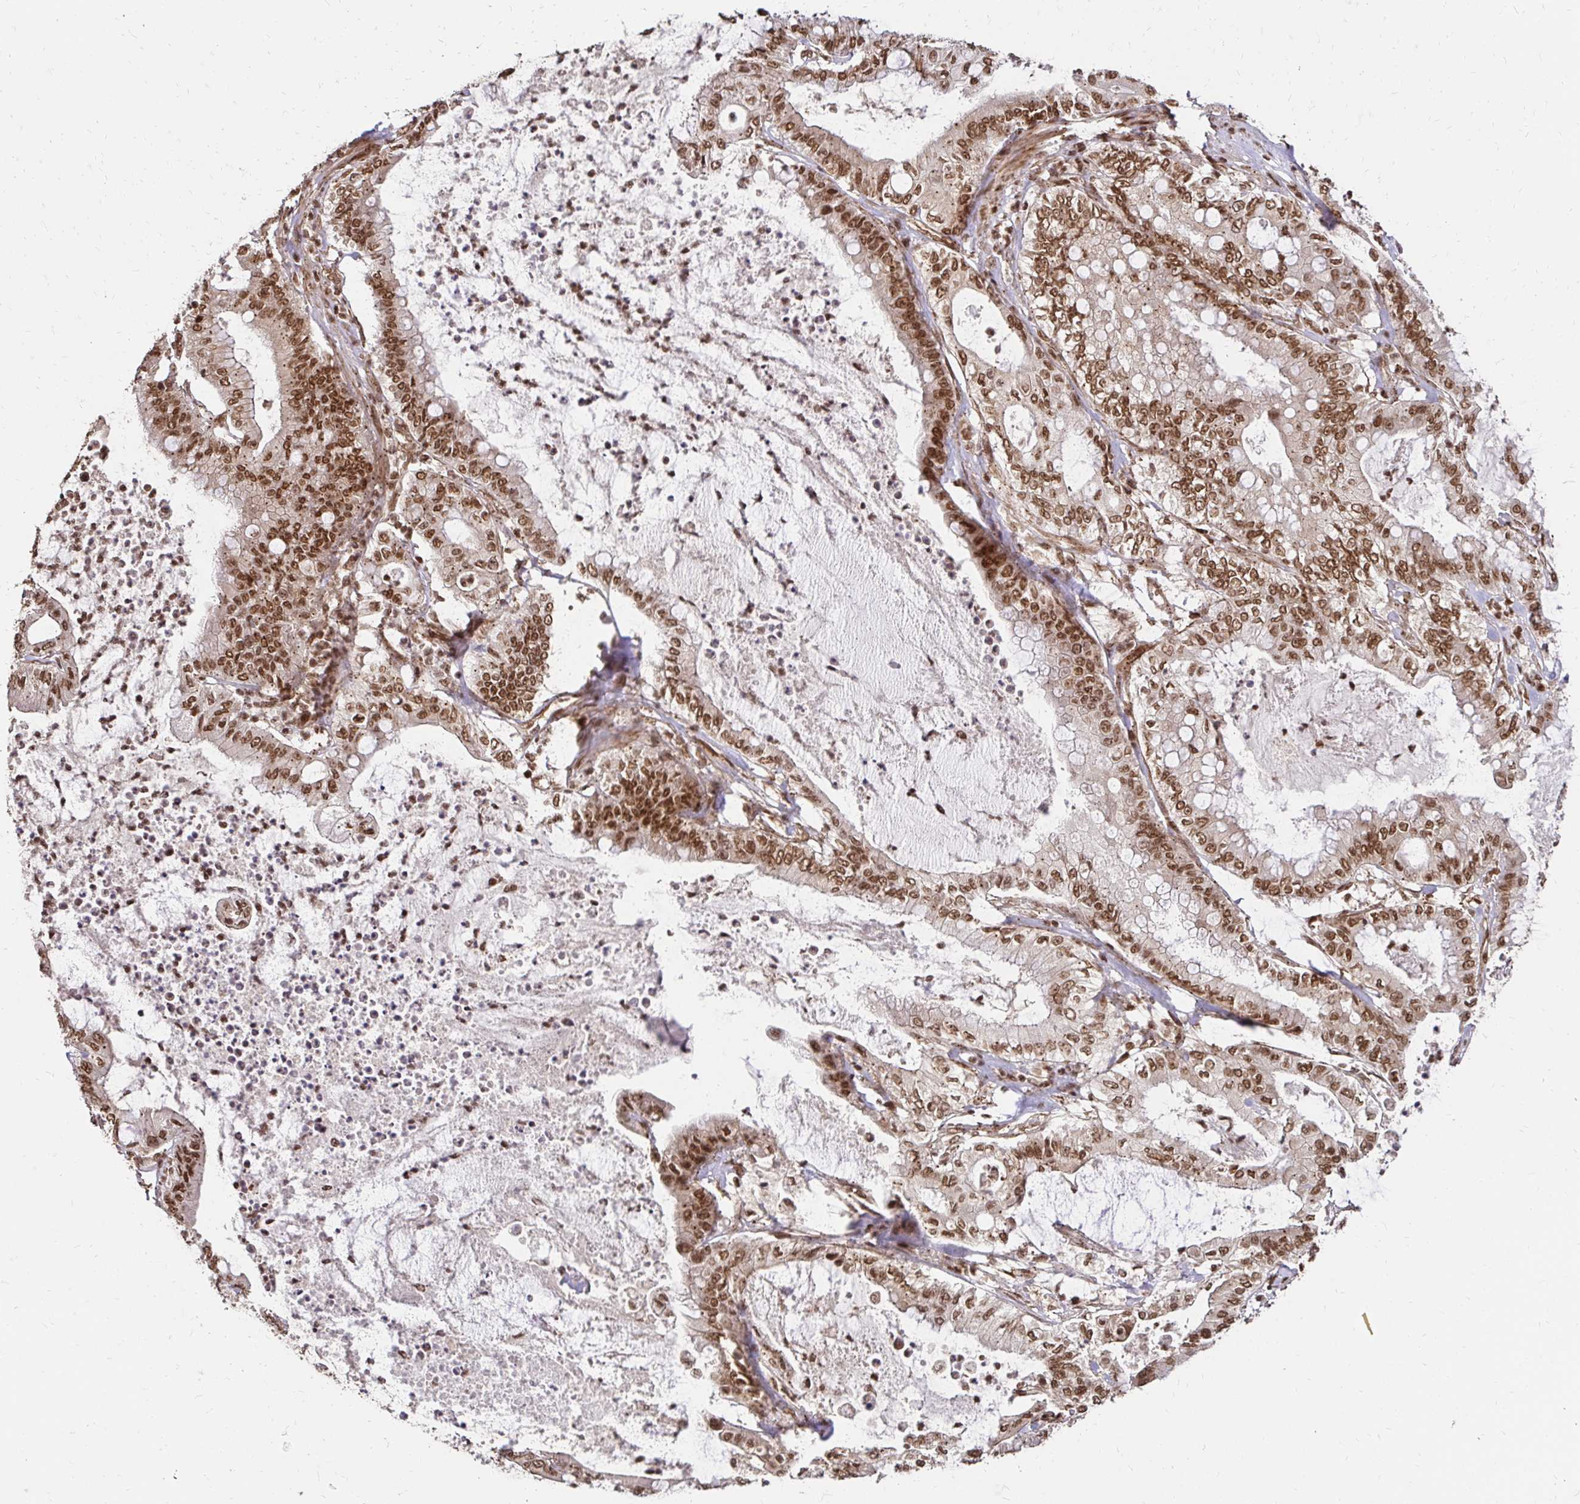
{"staining": {"intensity": "moderate", "quantity": ">75%", "location": "nuclear"}, "tissue": "pancreatic cancer", "cell_type": "Tumor cells", "image_type": "cancer", "snomed": [{"axis": "morphology", "description": "Adenocarcinoma, NOS"}, {"axis": "topography", "description": "Pancreas"}], "caption": "Pancreatic adenocarcinoma tissue displays moderate nuclear staining in about >75% of tumor cells, visualized by immunohistochemistry. The staining is performed using DAB (3,3'-diaminobenzidine) brown chromogen to label protein expression. The nuclei are counter-stained blue using hematoxylin.", "gene": "GLYR1", "patient": {"sex": "male", "age": 71}}